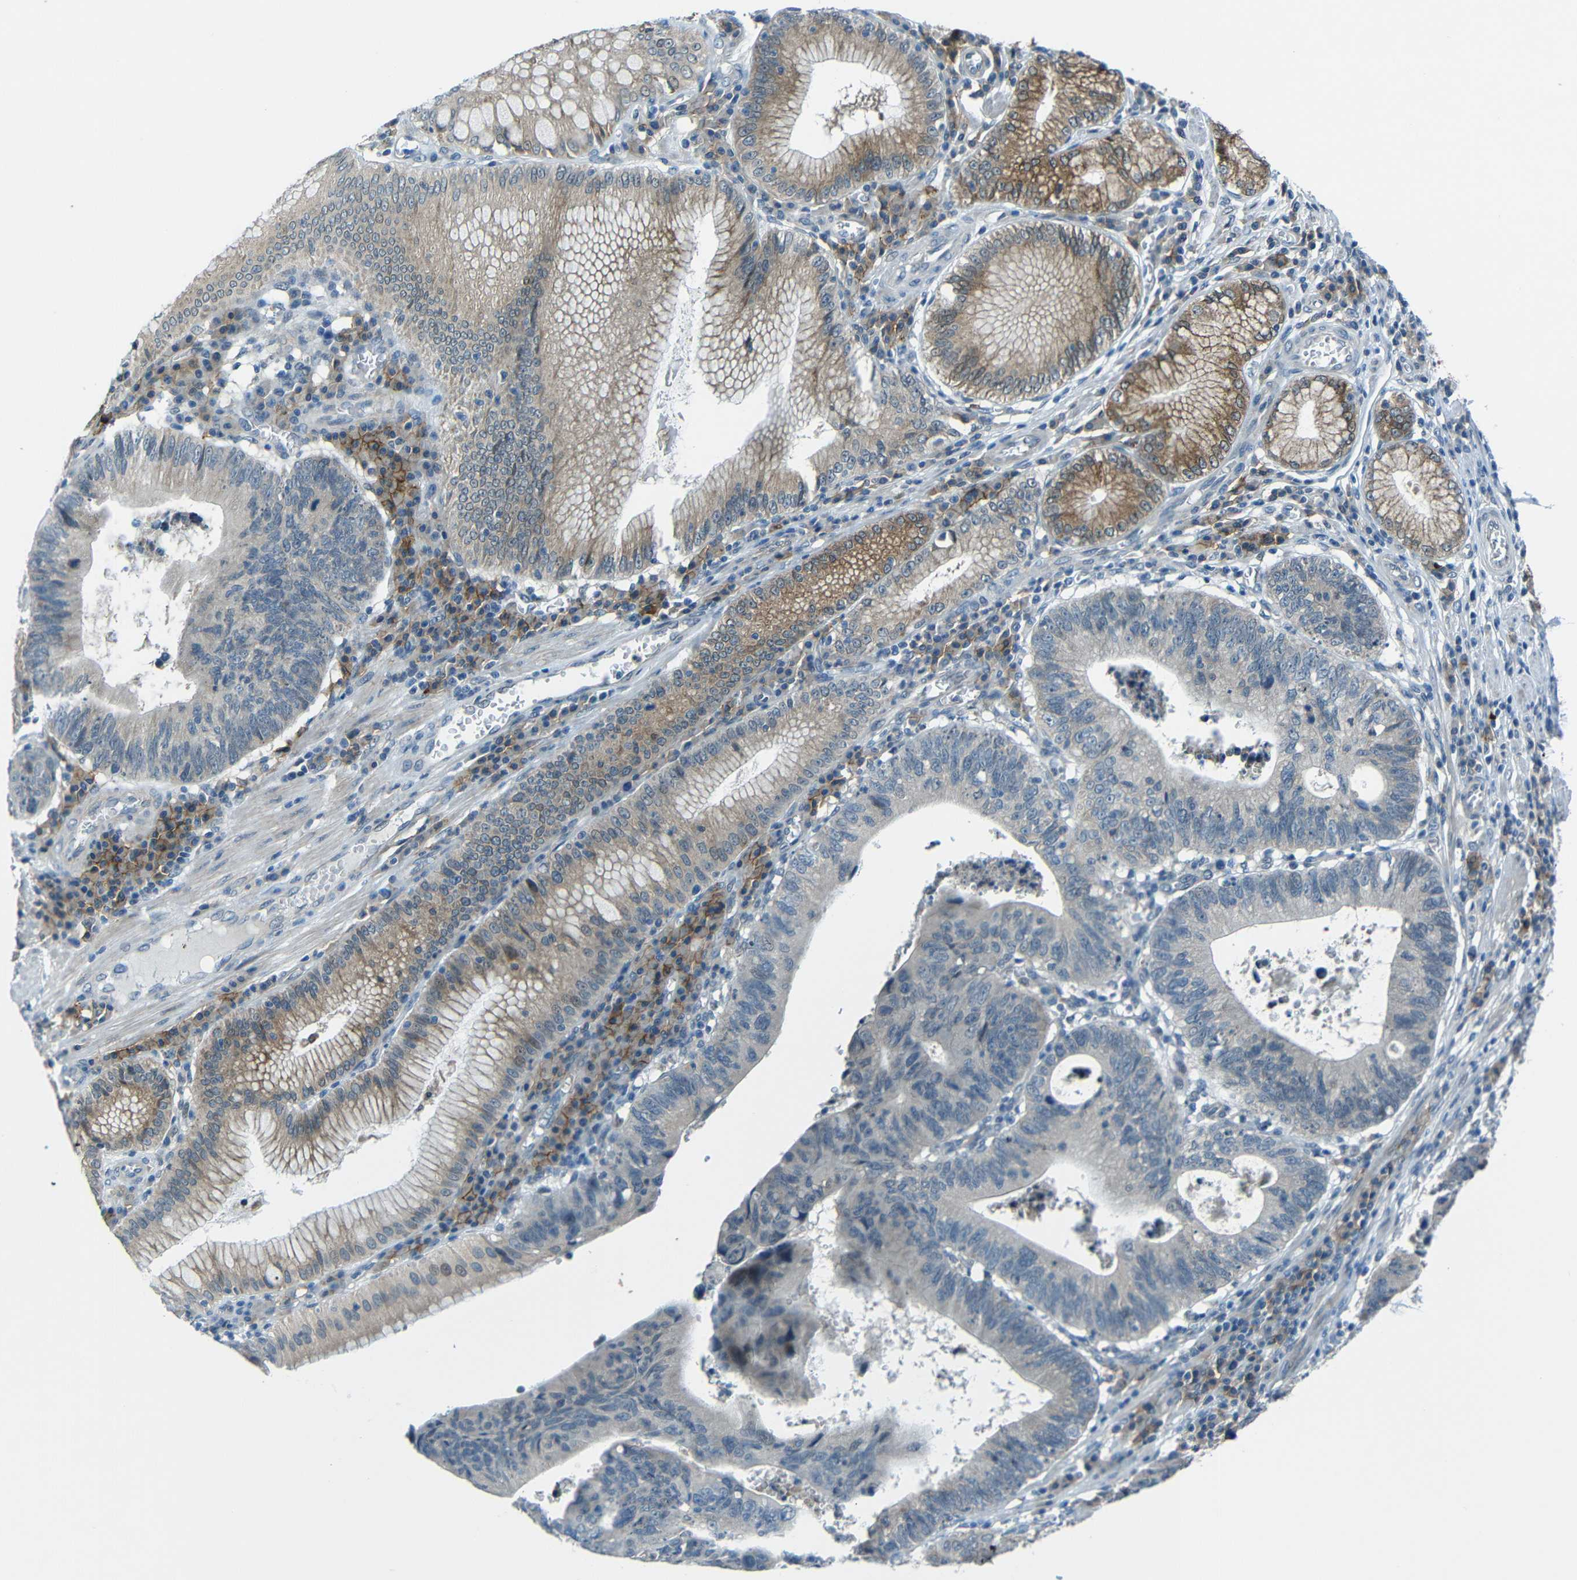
{"staining": {"intensity": "moderate", "quantity": "25%-75%", "location": "cytoplasmic/membranous"}, "tissue": "stomach cancer", "cell_type": "Tumor cells", "image_type": "cancer", "snomed": [{"axis": "morphology", "description": "Adenocarcinoma, NOS"}, {"axis": "topography", "description": "Stomach"}], "caption": "IHC image of neoplastic tissue: human adenocarcinoma (stomach) stained using immunohistochemistry displays medium levels of moderate protein expression localized specifically in the cytoplasmic/membranous of tumor cells, appearing as a cytoplasmic/membranous brown color.", "gene": "ANKRD22", "patient": {"sex": "male", "age": 59}}